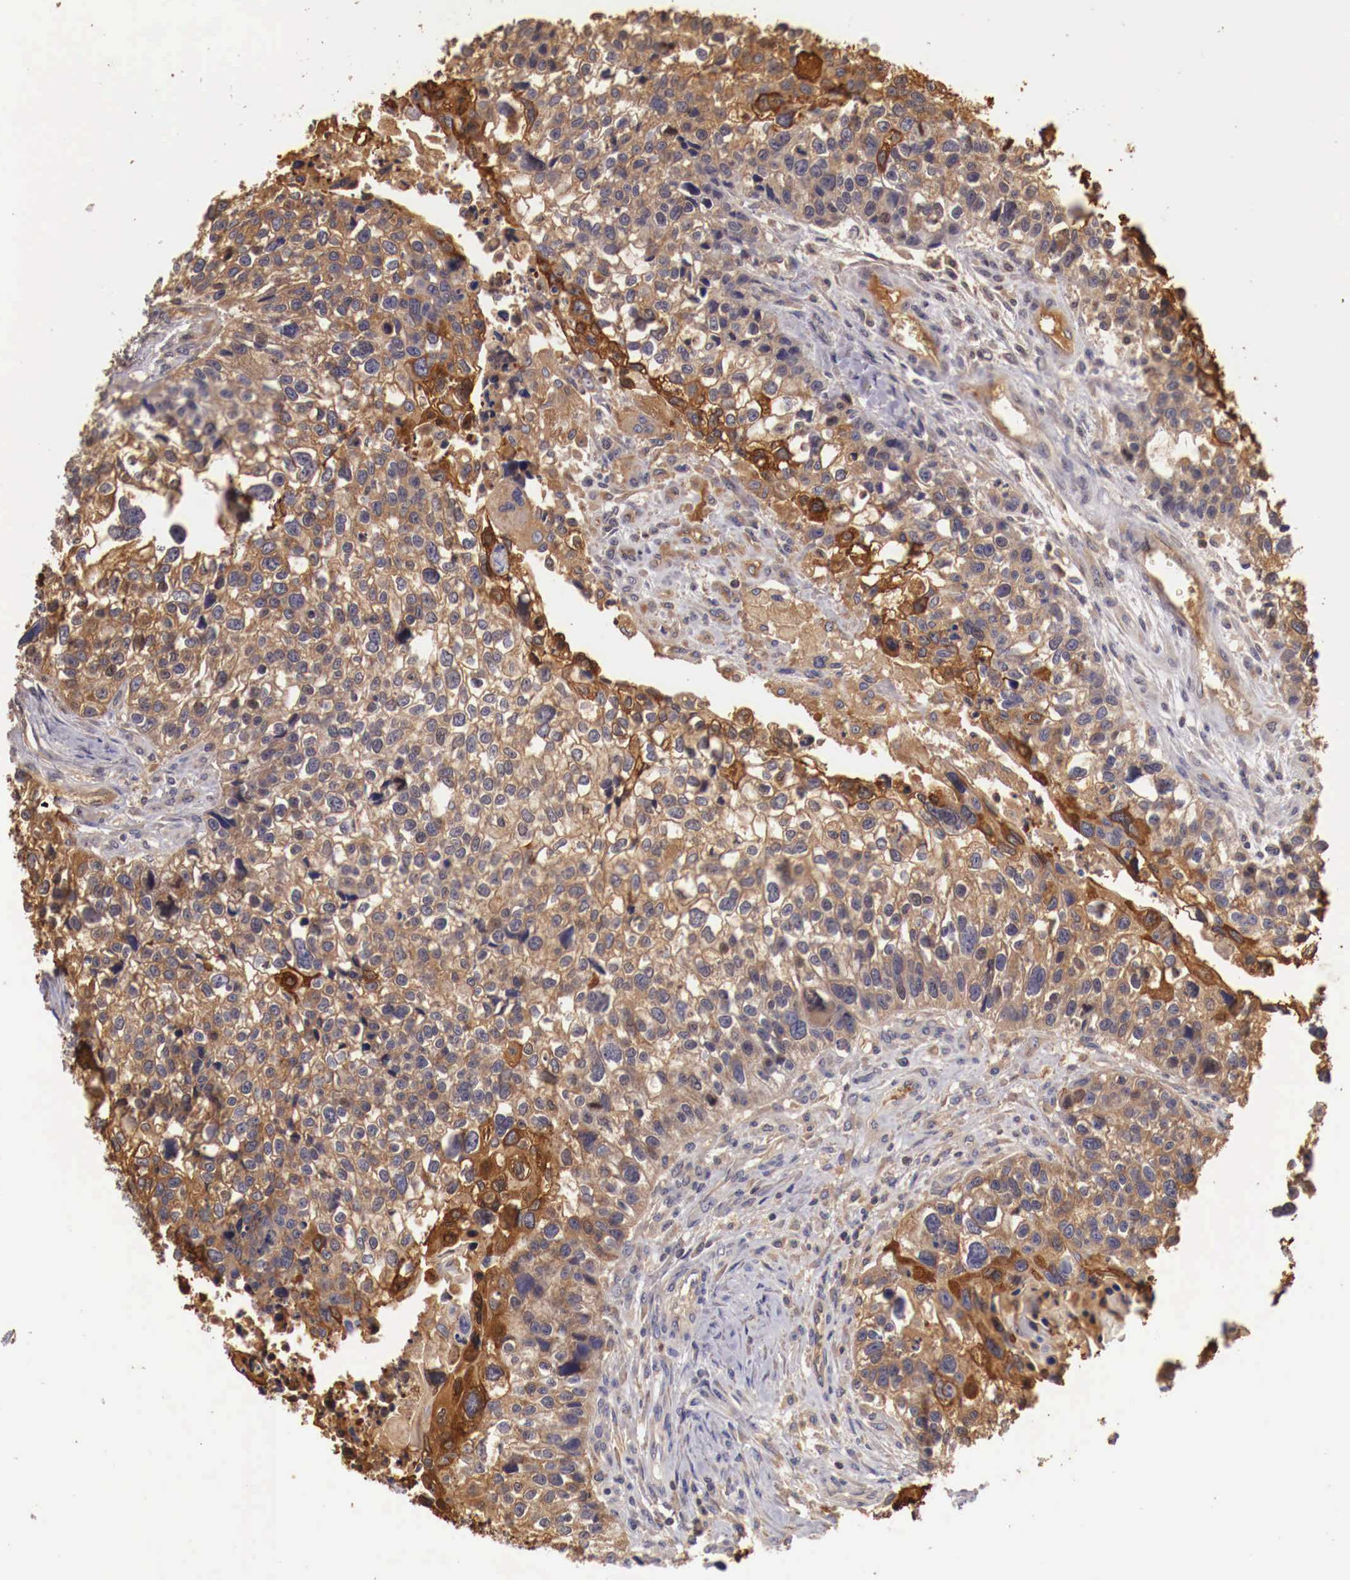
{"staining": {"intensity": "strong", "quantity": ">75%", "location": "cytoplasmic/membranous"}, "tissue": "lung cancer", "cell_type": "Tumor cells", "image_type": "cancer", "snomed": [{"axis": "morphology", "description": "Squamous cell carcinoma, NOS"}, {"axis": "topography", "description": "Lymph node"}, {"axis": "topography", "description": "Lung"}], "caption": "Approximately >75% of tumor cells in lung cancer (squamous cell carcinoma) exhibit strong cytoplasmic/membranous protein positivity as visualized by brown immunohistochemical staining.", "gene": "PITPNA", "patient": {"sex": "male", "age": 74}}